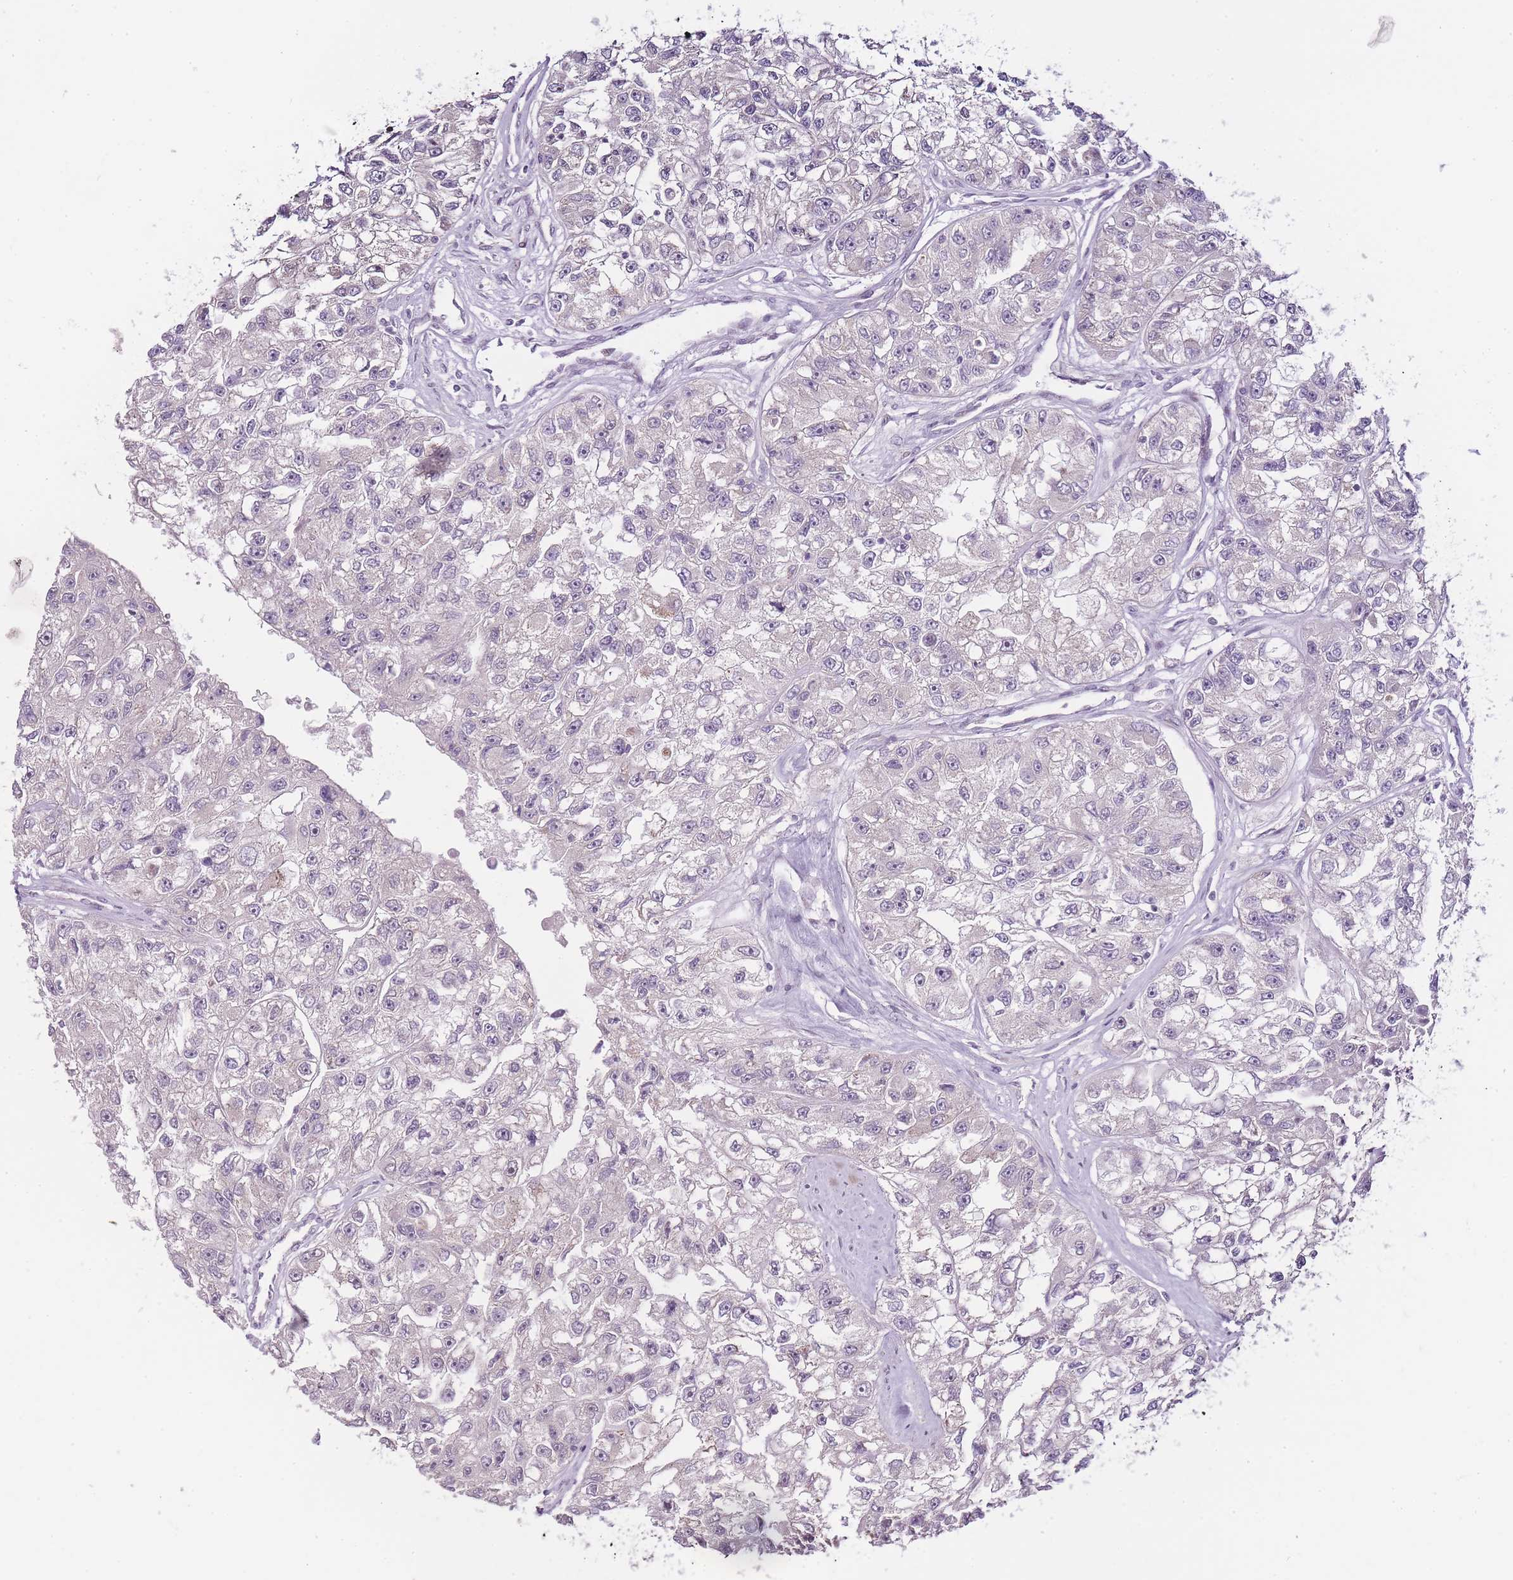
{"staining": {"intensity": "negative", "quantity": "none", "location": "none"}, "tissue": "renal cancer", "cell_type": "Tumor cells", "image_type": "cancer", "snomed": [{"axis": "morphology", "description": "Adenocarcinoma, NOS"}, {"axis": "topography", "description": "Kidney"}], "caption": "The immunohistochemistry image has no significant expression in tumor cells of adenocarcinoma (renal) tissue.", "gene": "OGG1", "patient": {"sex": "male", "age": 63}}